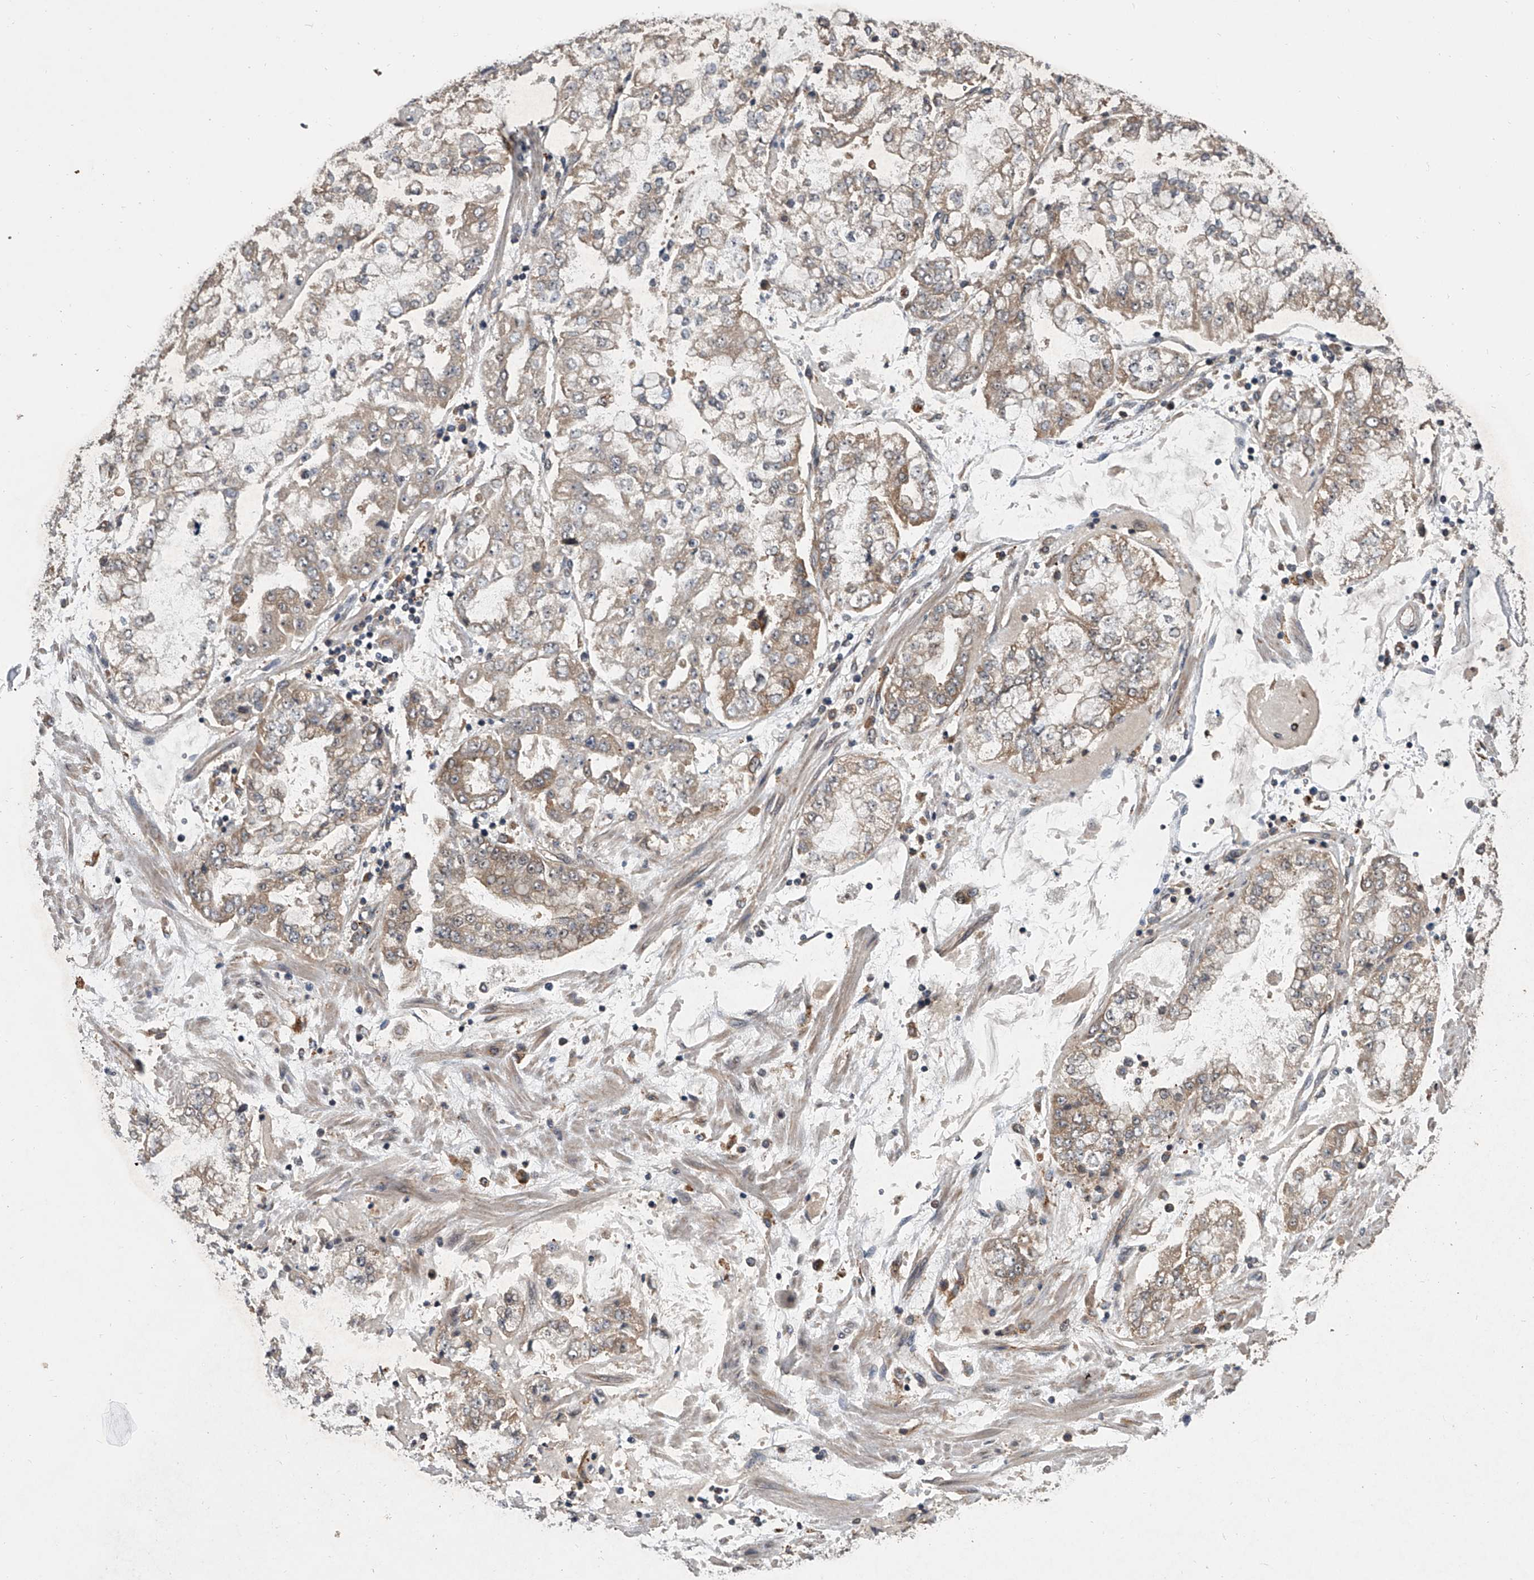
{"staining": {"intensity": "weak", "quantity": "25%-75%", "location": "cytoplasmic/membranous"}, "tissue": "stomach cancer", "cell_type": "Tumor cells", "image_type": "cancer", "snomed": [{"axis": "morphology", "description": "Adenocarcinoma, NOS"}, {"axis": "topography", "description": "Stomach"}], "caption": "Protein expression analysis of adenocarcinoma (stomach) displays weak cytoplasmic/membranous staining in approximately 25%-75% of tumor cells.", "gene": "GEMIN8", "patient": {"sex": "male", "age": 76}}